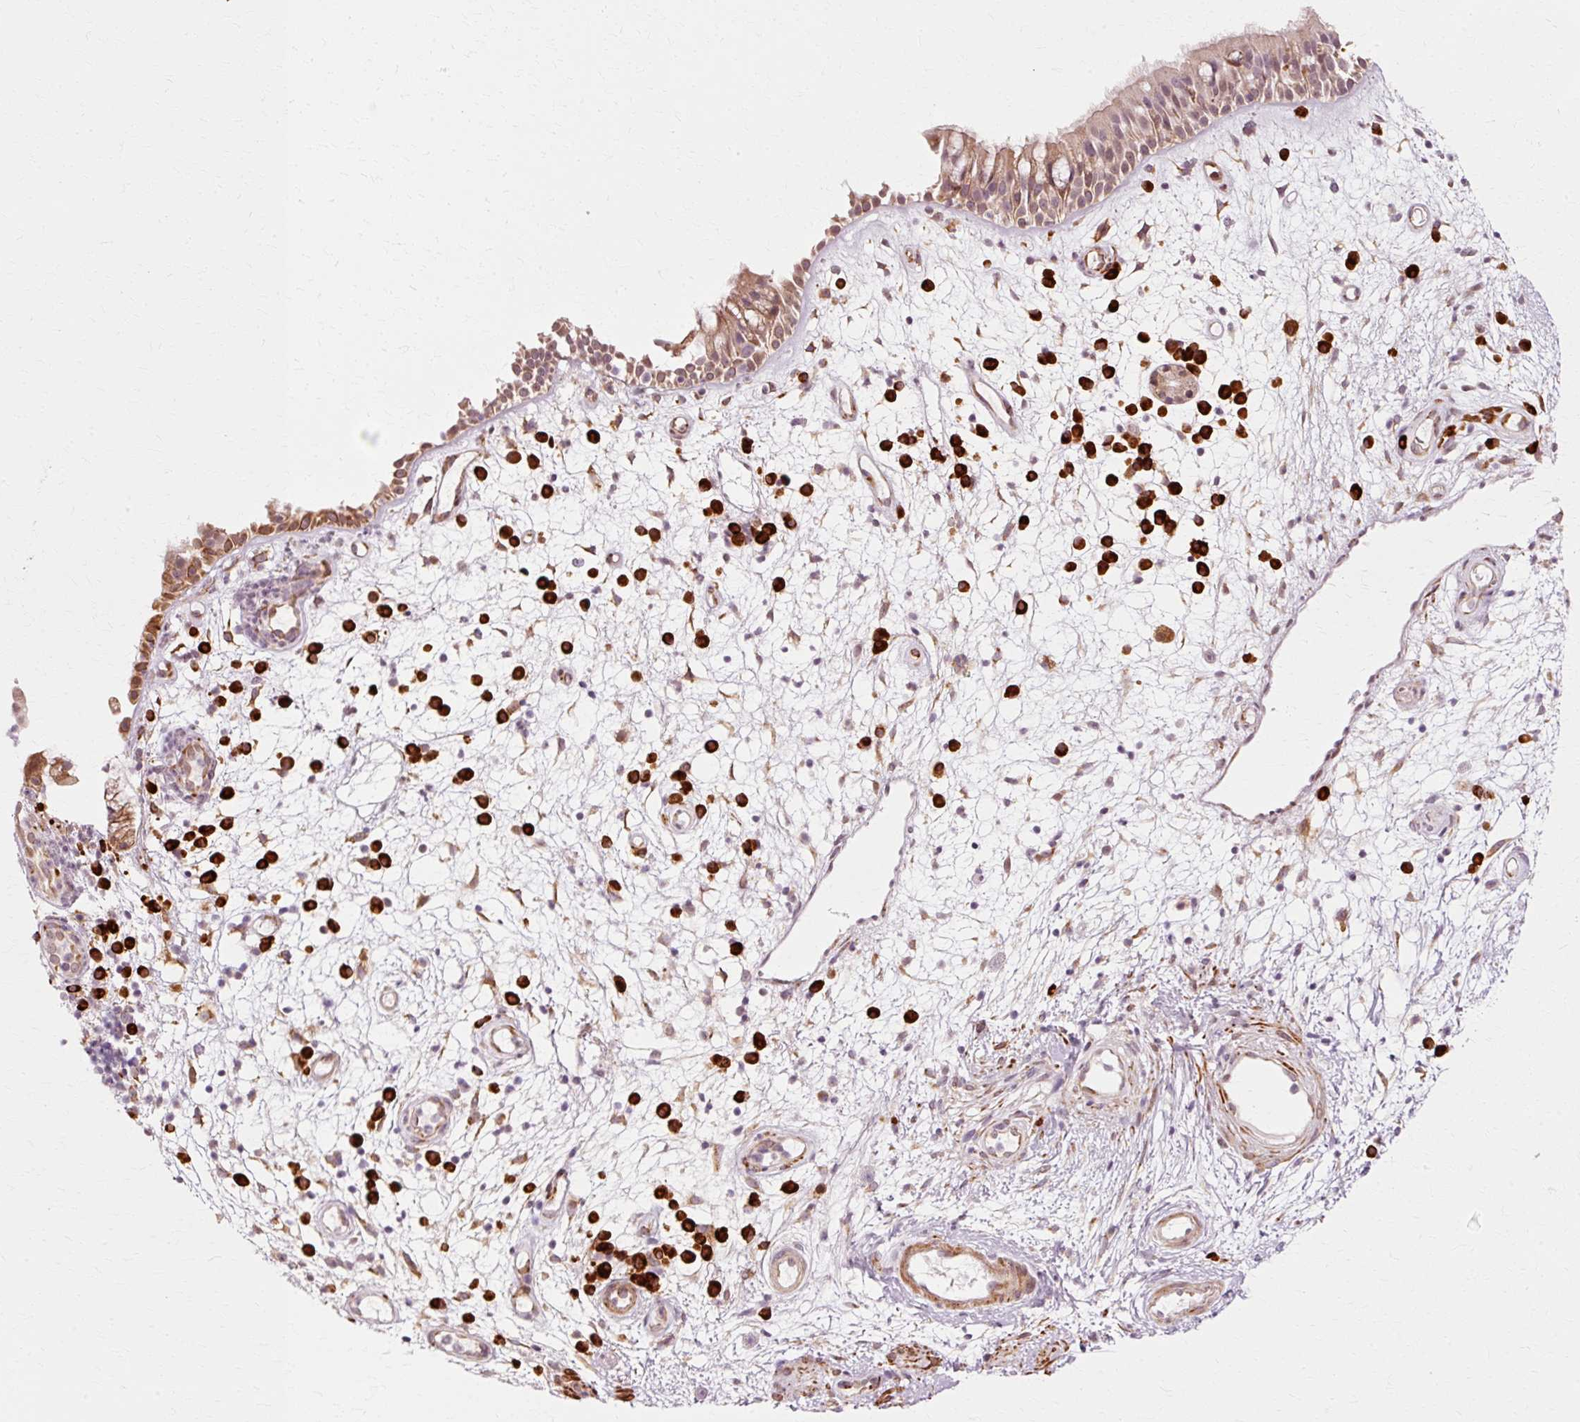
{"staining": {"intensity": "moderate", "quantity": "25%-75%", "location": "cytoplasmic/membranous"}, "tissue": "nasopharynx", "cell_type": "Respiratory epithelial cells", "image_type": "normal", "snomed": [{"axis": "morphology", "description": "Normal tissue, NOS"}, {"axis": "morphology", "description": "Inflammation, NOS"}, {"axis": "topography", "description": "Nasopharynx"}], "caption": "The immunohistochemical stain highlights moderate cytoplasmic/membranous positivity in respiratory epithelial cells of unremarkable nasopharynx.", "gene": "RANBP2", "patient": {"sex": "male", "age": 54}}